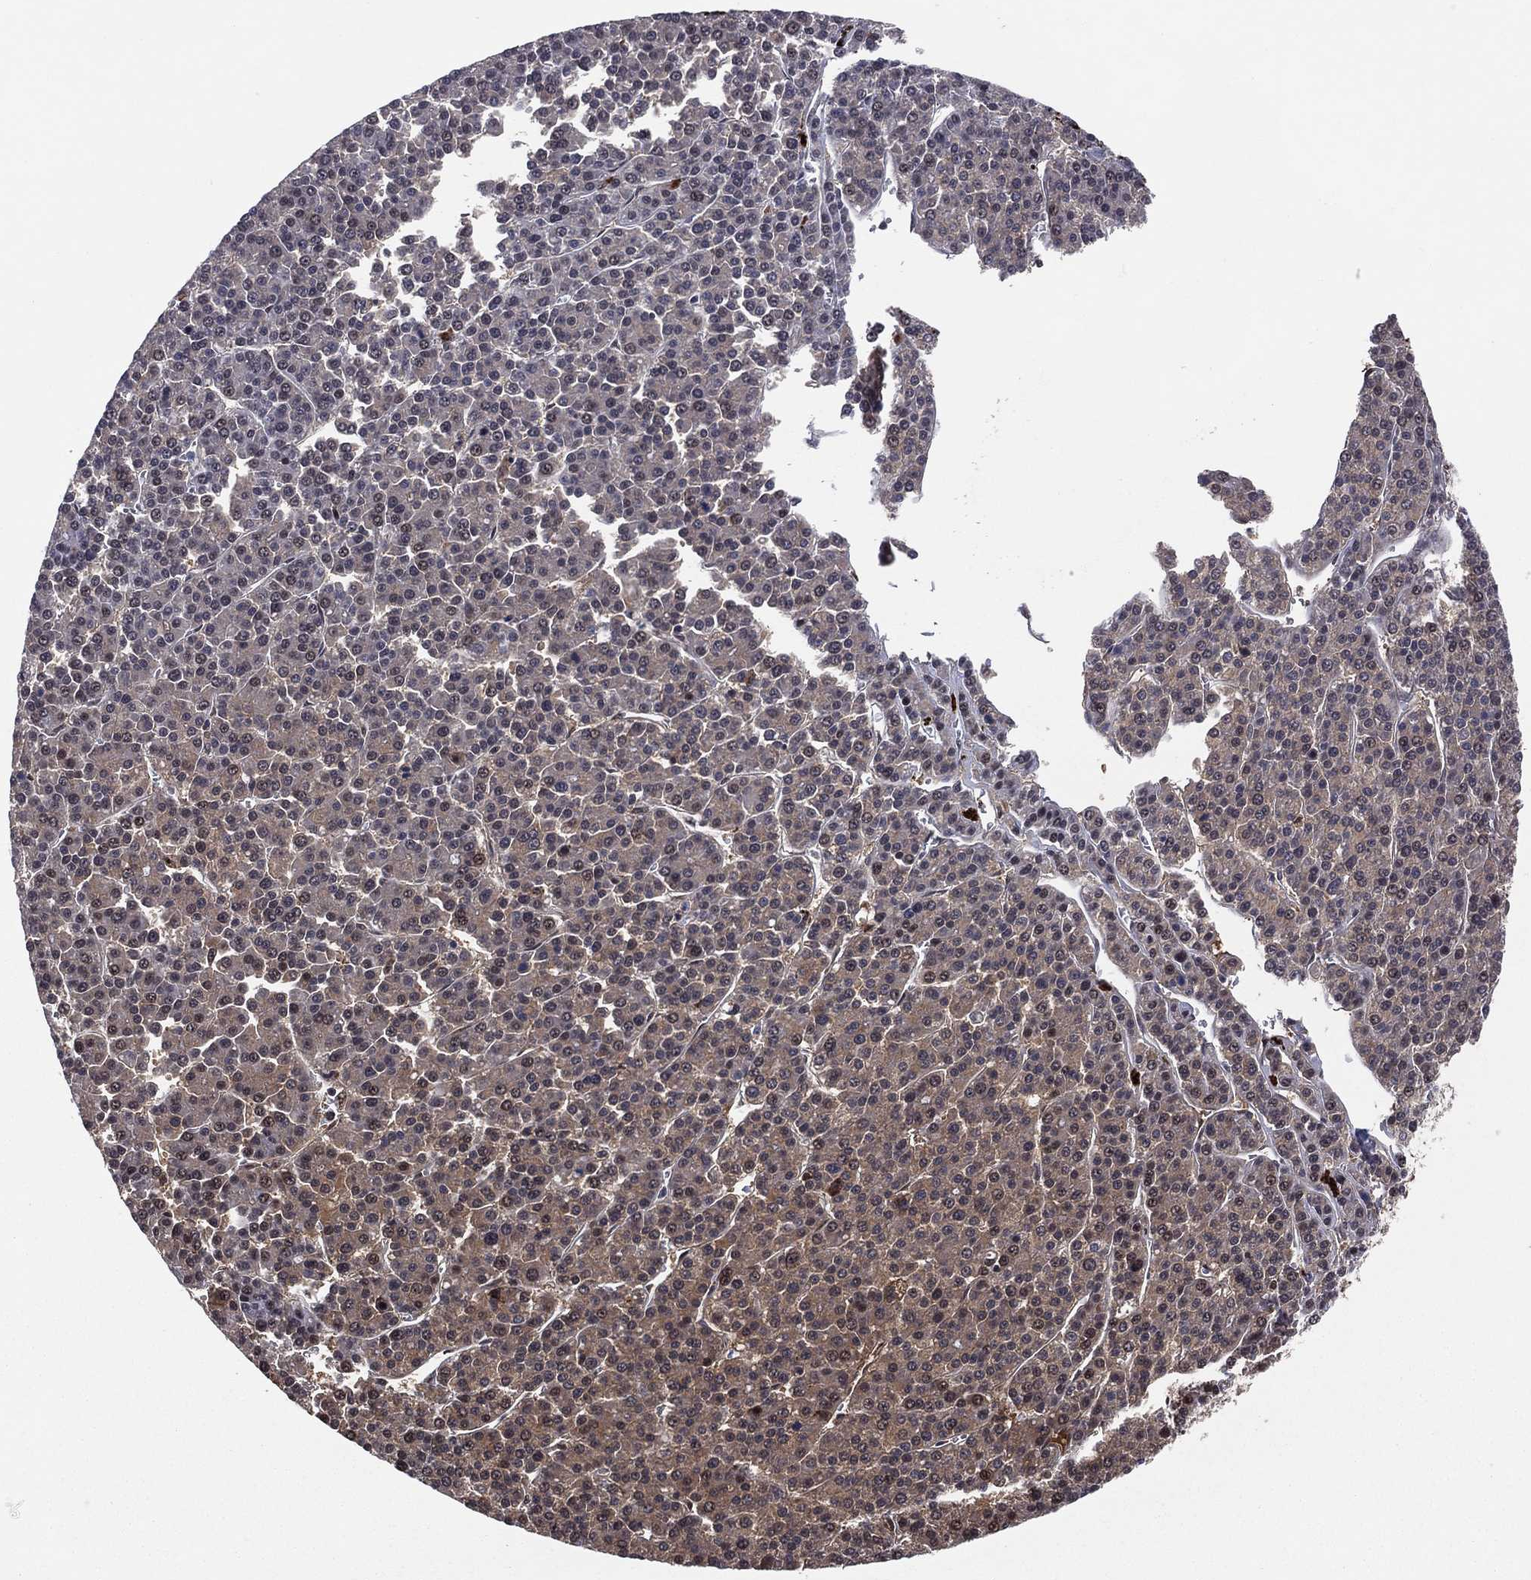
{"staining": {"intensity": "moderate", "quantity": "<25%", "location": "cytoplasmic/membranous,nuclear"}, "tissue": "liver cancer", "cell_type": "Tumor cells", "image_type": "cancer", "snomed": [{"axis": "morphology", "description": "Carcinoma, Hepatocellular, NOS"}, {"axis": "topography", "description": "Liver"}], "caption": "About <25% of tumor cells in hepatocellular carcinoma (liver) display moderate cytoplasmic/membranous and nuclear protein staining as visualized by brown immunohistochemical staining.", "gene": "ICOSLG", "patient": {"sex": "female", "age": 58}}